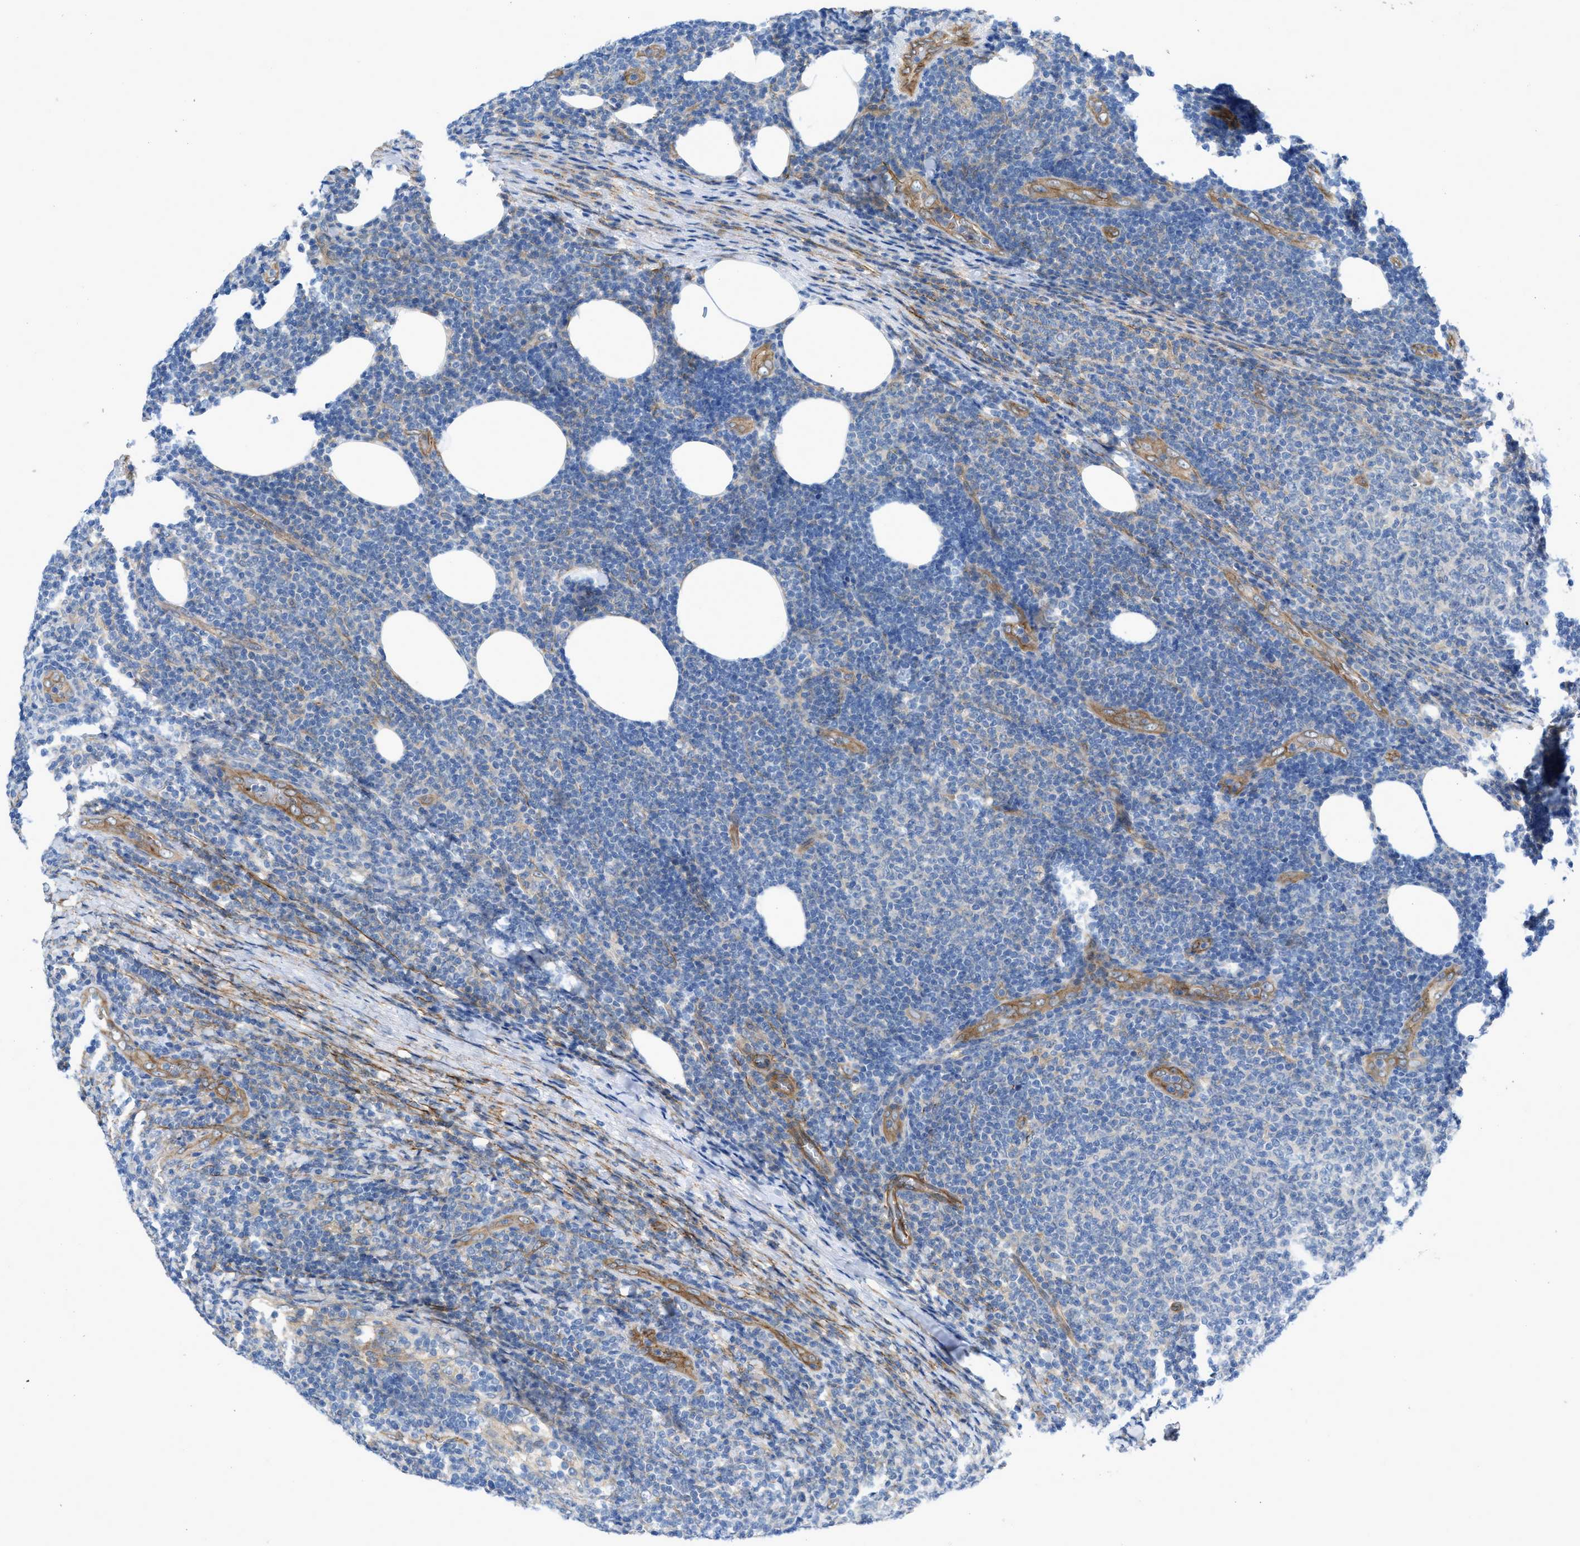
{"staining": {"intensity": "negative", "quantity": "none", "location": "none"}, "tissue": "lymphoma", "cell_type": "Tumor cells", "image_type": "cancer", "snomed": [{"axis": "morphology", "description": "Malignant lymphoma, non-Hodgkin's type, Low grade"}, {"axis": "topography", "description": "Lymph node"}], "caption": "The immunohistochemistry (IHC) image has no significant staining in tumor cells of lymphoma tissue.", "gene": "PDLIM5", "patient": {"sex": "male", "age": 66}}